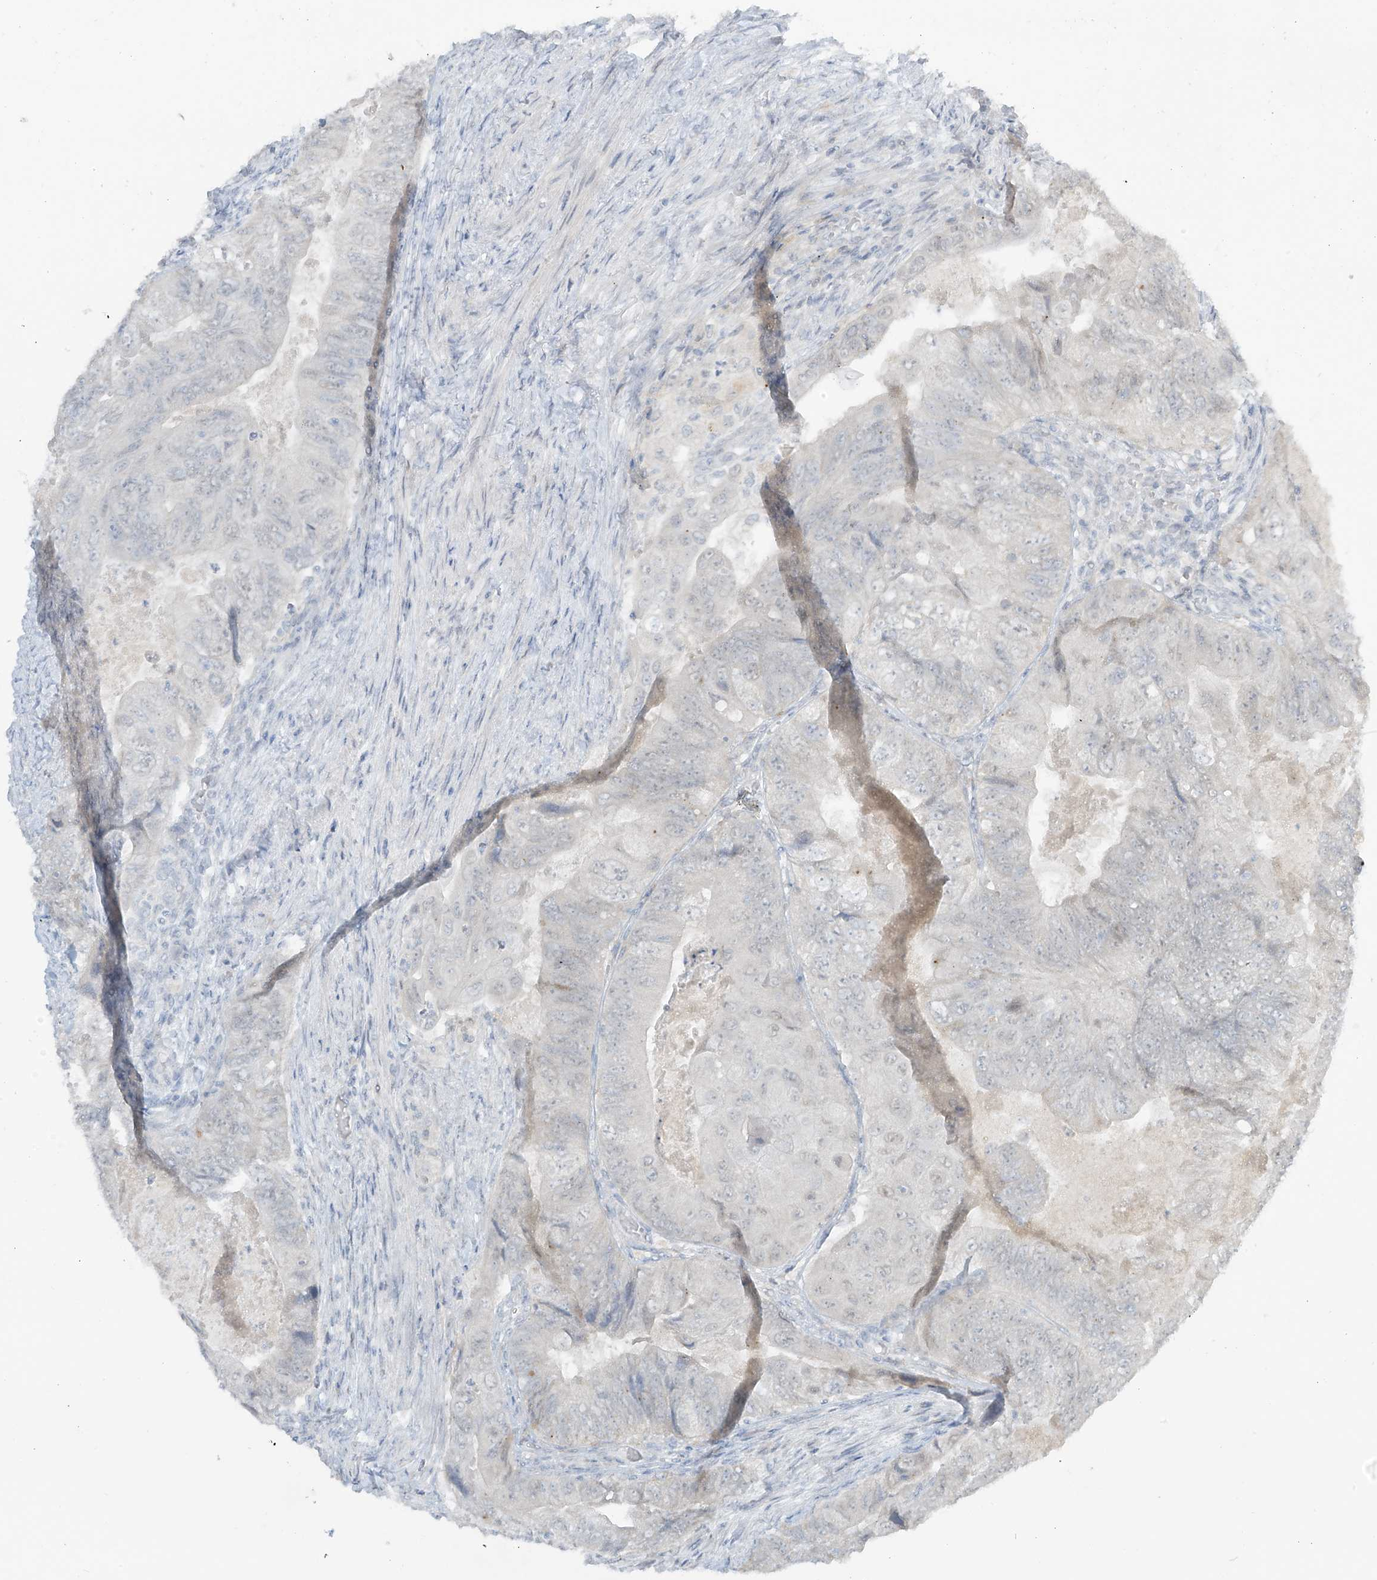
{"staining": {"intensity": "negative", "quantity": "none", "location": "none"}, "tissue": "colorectal cancer", "cell_type": "Tumor cells", "image_type": "cancer", "snomed": [{"axis": "morphology", "description": "Adenocarcinoma, NOS"}, {"axis": "topography", "description": "Rectum"}], "caption": "This photomicrograph is of adenocarcinoma (colorectal) stained with IHC to label a protein in brown with the nuclei are counter-stained blue. There is no positivity in tumor cells.", "gene": "PRDM6", "patient": {"sex": "male", "age": 63}}